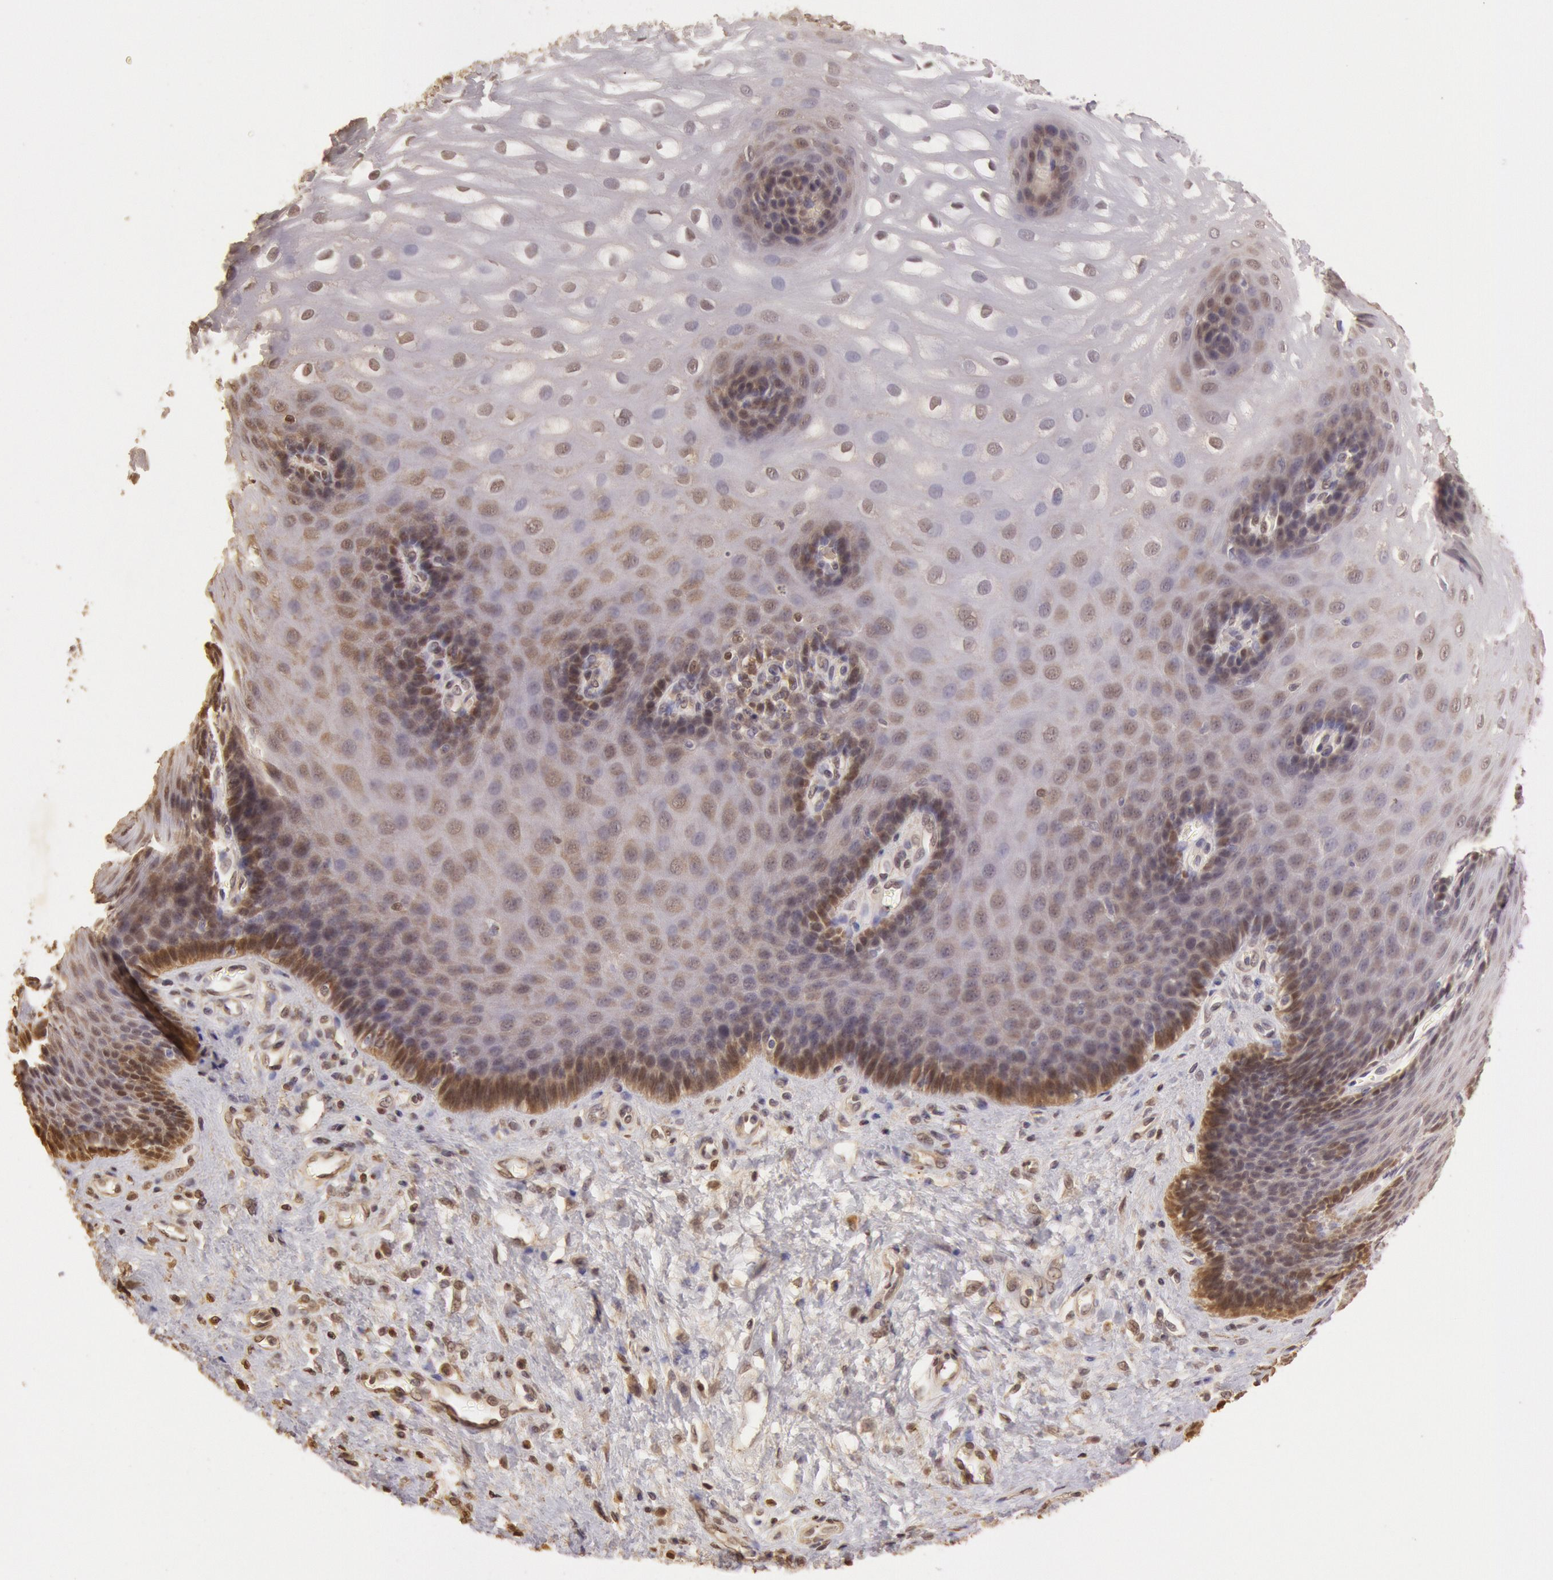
{"staining": {"intensity": "weak", "quantity": "25%-75%", "location": "cytoplasmic/membranous,nuclear"}, "tissue": "esophagus", "cell_type": "Squamous epithelial cells", "image_type": "normal", "snomed": [{"axis": "morphology", "description": "Normal tissue, NOS"}, {"axis": "topography", "description": "Esophagus"}], "caption": "Immunohistochemical staining of unremarkable human esophagus demonstrates 25%-75% levels of weak cytoplasmic/membranous,nuclear protein expression in approximately 25%-75% of squamous epithelial cells. (brown staining indicates protein expression, while blue staining denotes nuclei).", "gene": "SOD1", "patient": {"sex": "male", "age": 70}}